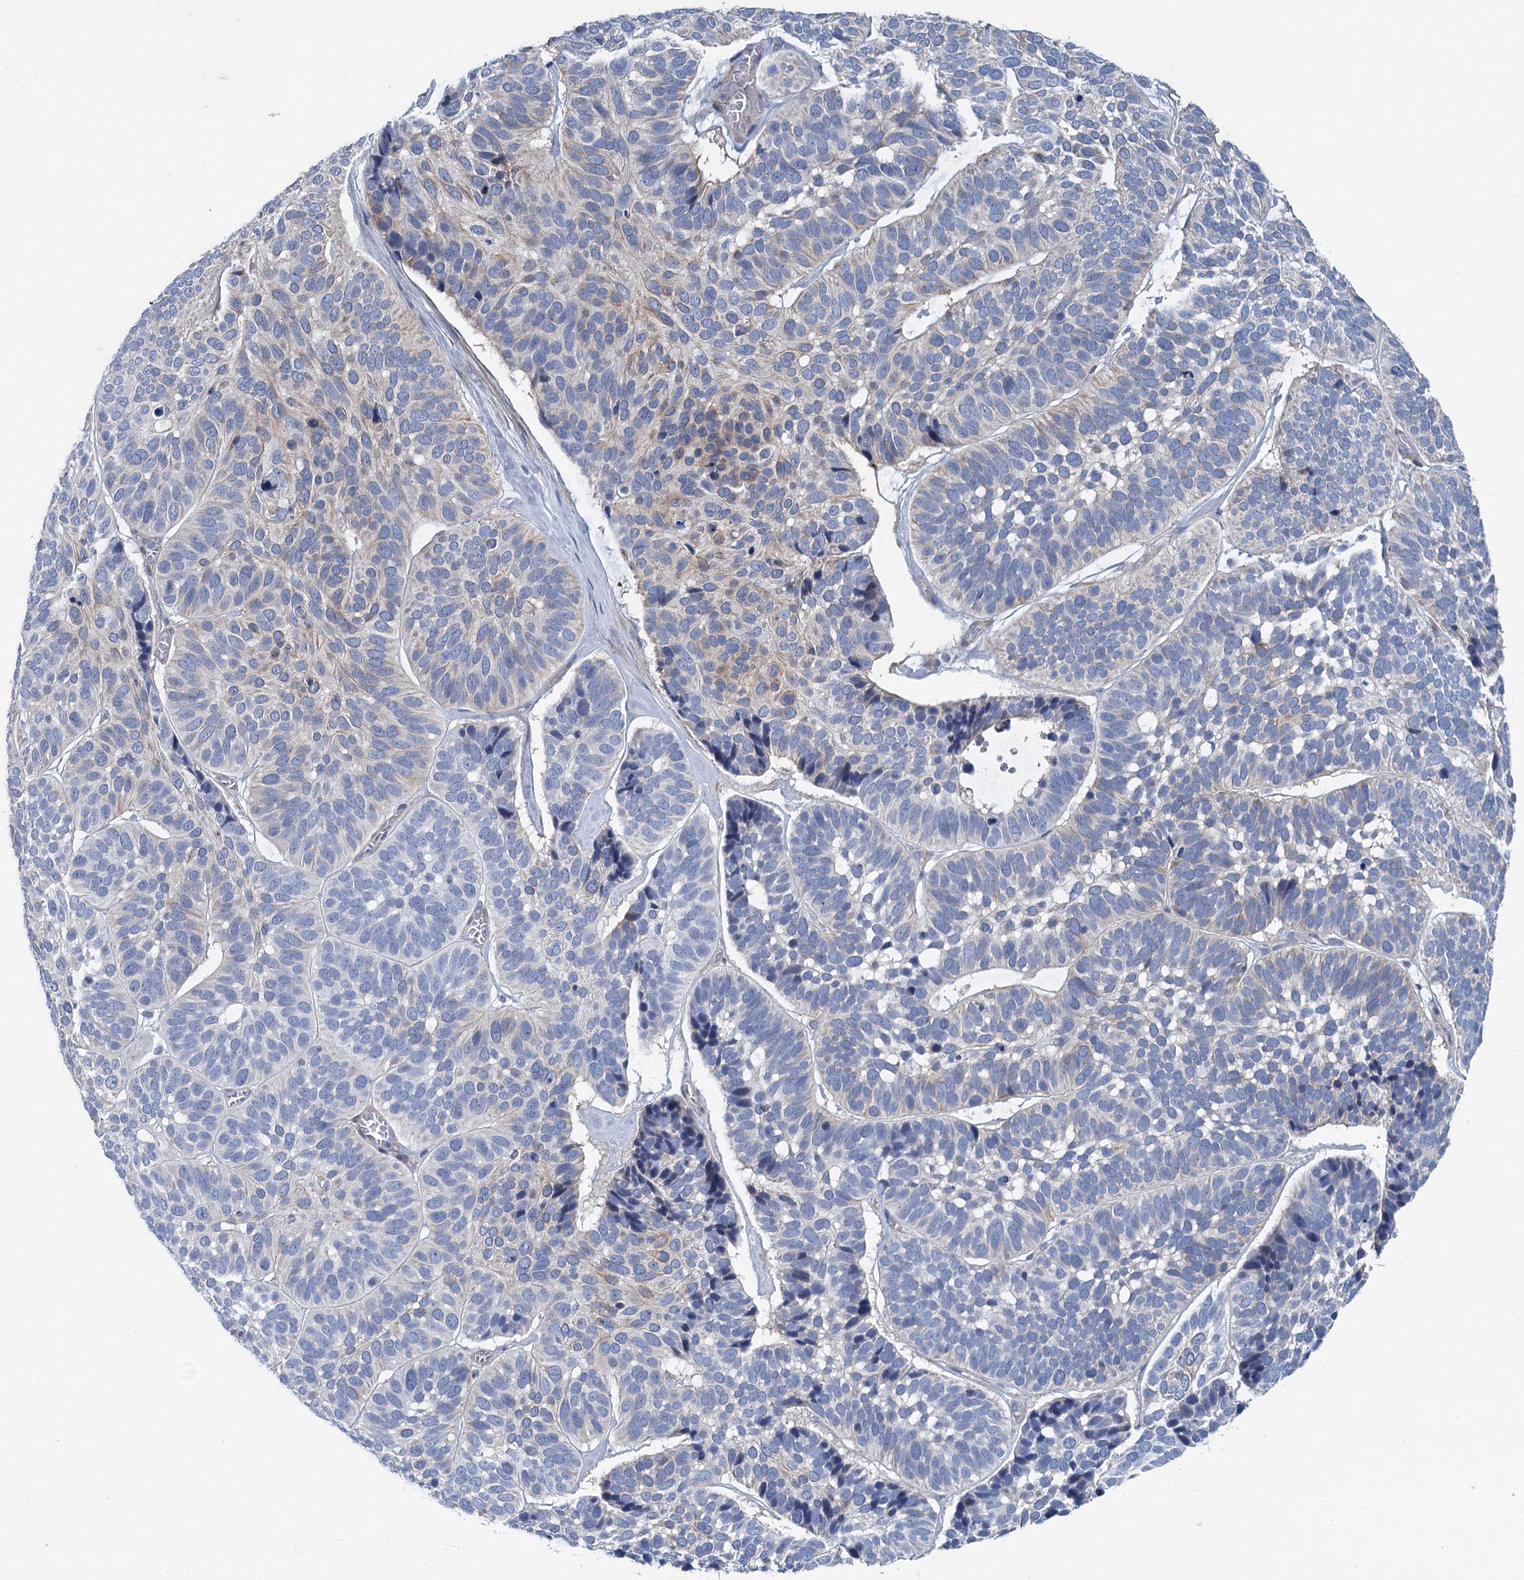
{"staining": {"intensity": "negative", "quantity": "none", "location": "none"}, "tissue": "skin cancer", "cell_type": "Tumor cells", "image_type": "cancer", "snomed": [{"axis": "morphology", "description": "Basal cell carcinoma"}, {"axis": "topography", "description": "Skin"}], "caption": "High power microscopy photomicrograph of an IHC photomicrograph of basal cell carcinoma (skin), revealing no significant positivity in tumor cells. (Stains: DAB (3,3'-diaminobenzidine) IHC with hematoxylin counter stain, Microscopy: brightfield microscopy at high magnification).", "gene": "CHDH", "patient": {"sex": "male", "age": 62}}